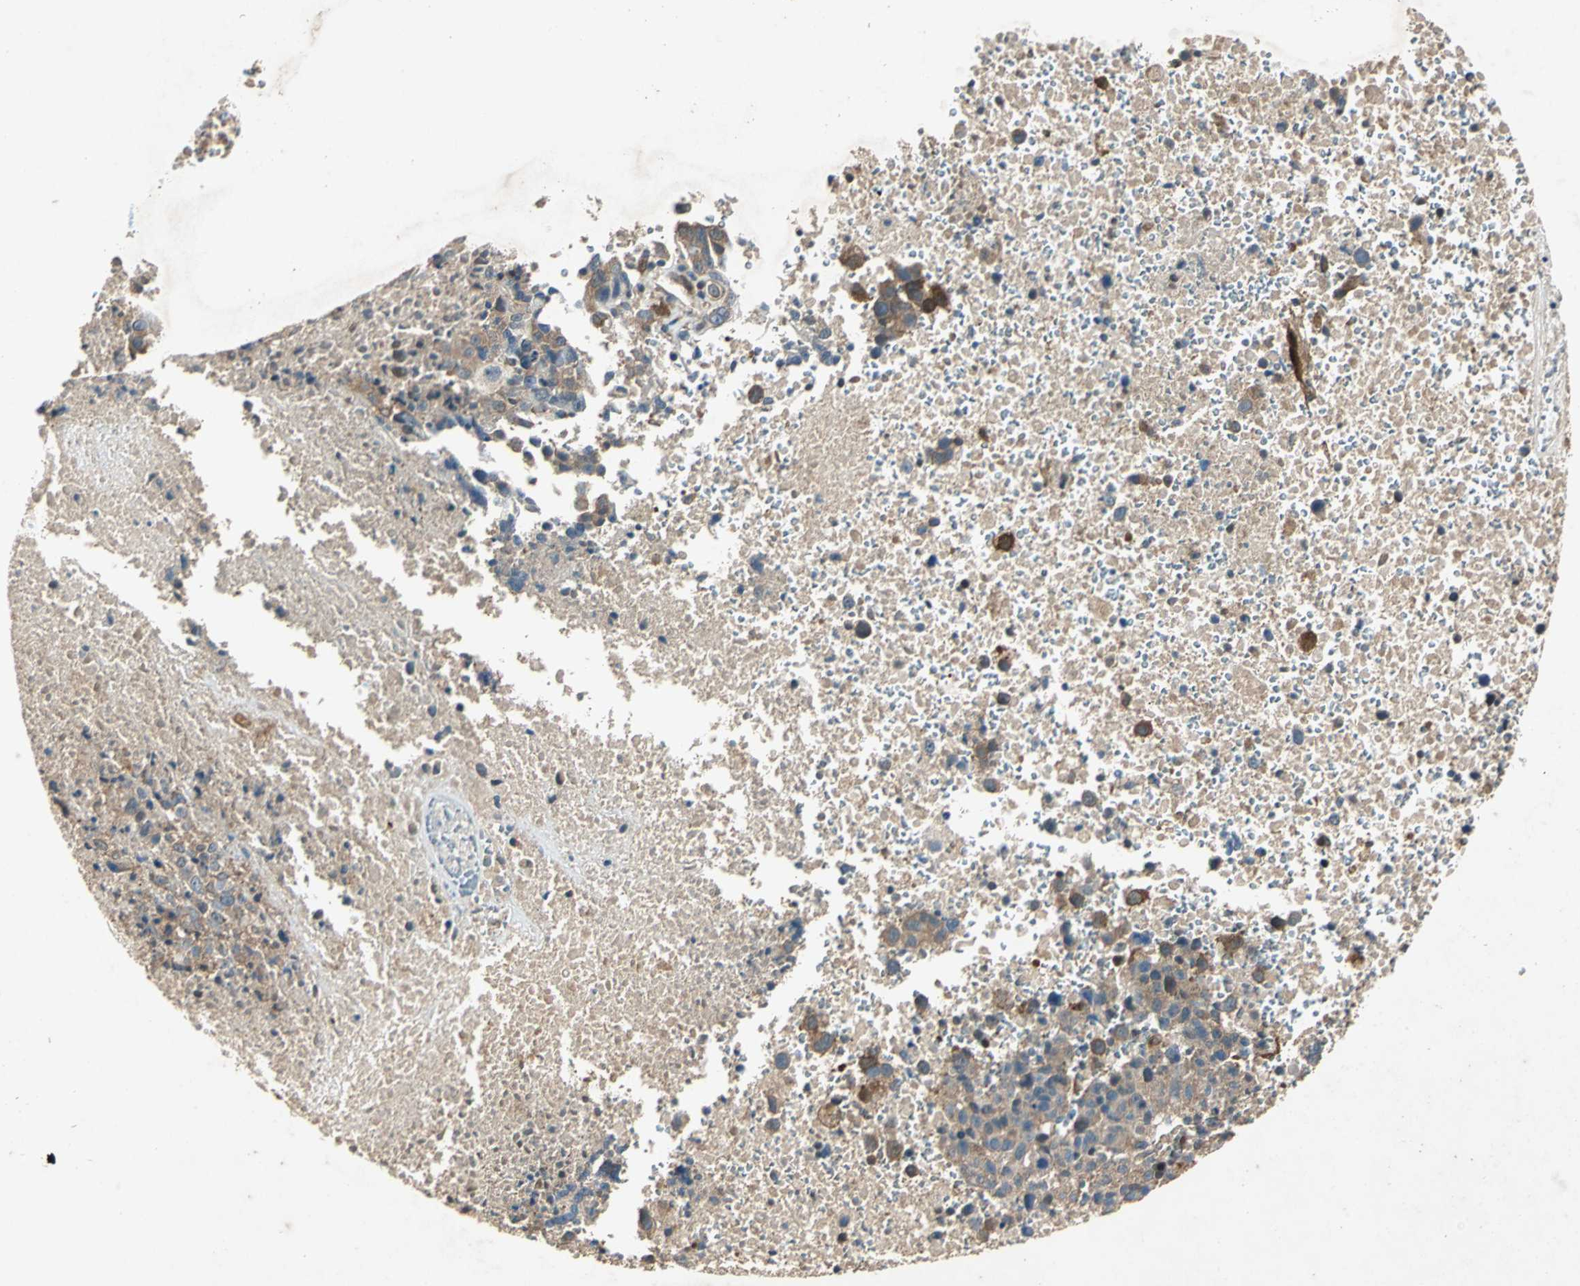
{"staining": {"intensity": "moderate", "quantity": ">75%", "location": "cytoplasmic/membranous"}, "tissue": "melanoma", "cell_type": "Tumor cells", "image_type": "cancer", "snomed": [{"axis": "morphology", "description": "Malignant melanoma, Metastatic site"}, {"axis": "topography", "description": "Cerebral cortex"}], "caption": "Brown immunohistochemical staining in melanoma shows moderate cytoplasmic/membranous expression in about >75% of tumor cells.", "gene": "RRM2B", "patient": {"sex": "female", "age": 52}}